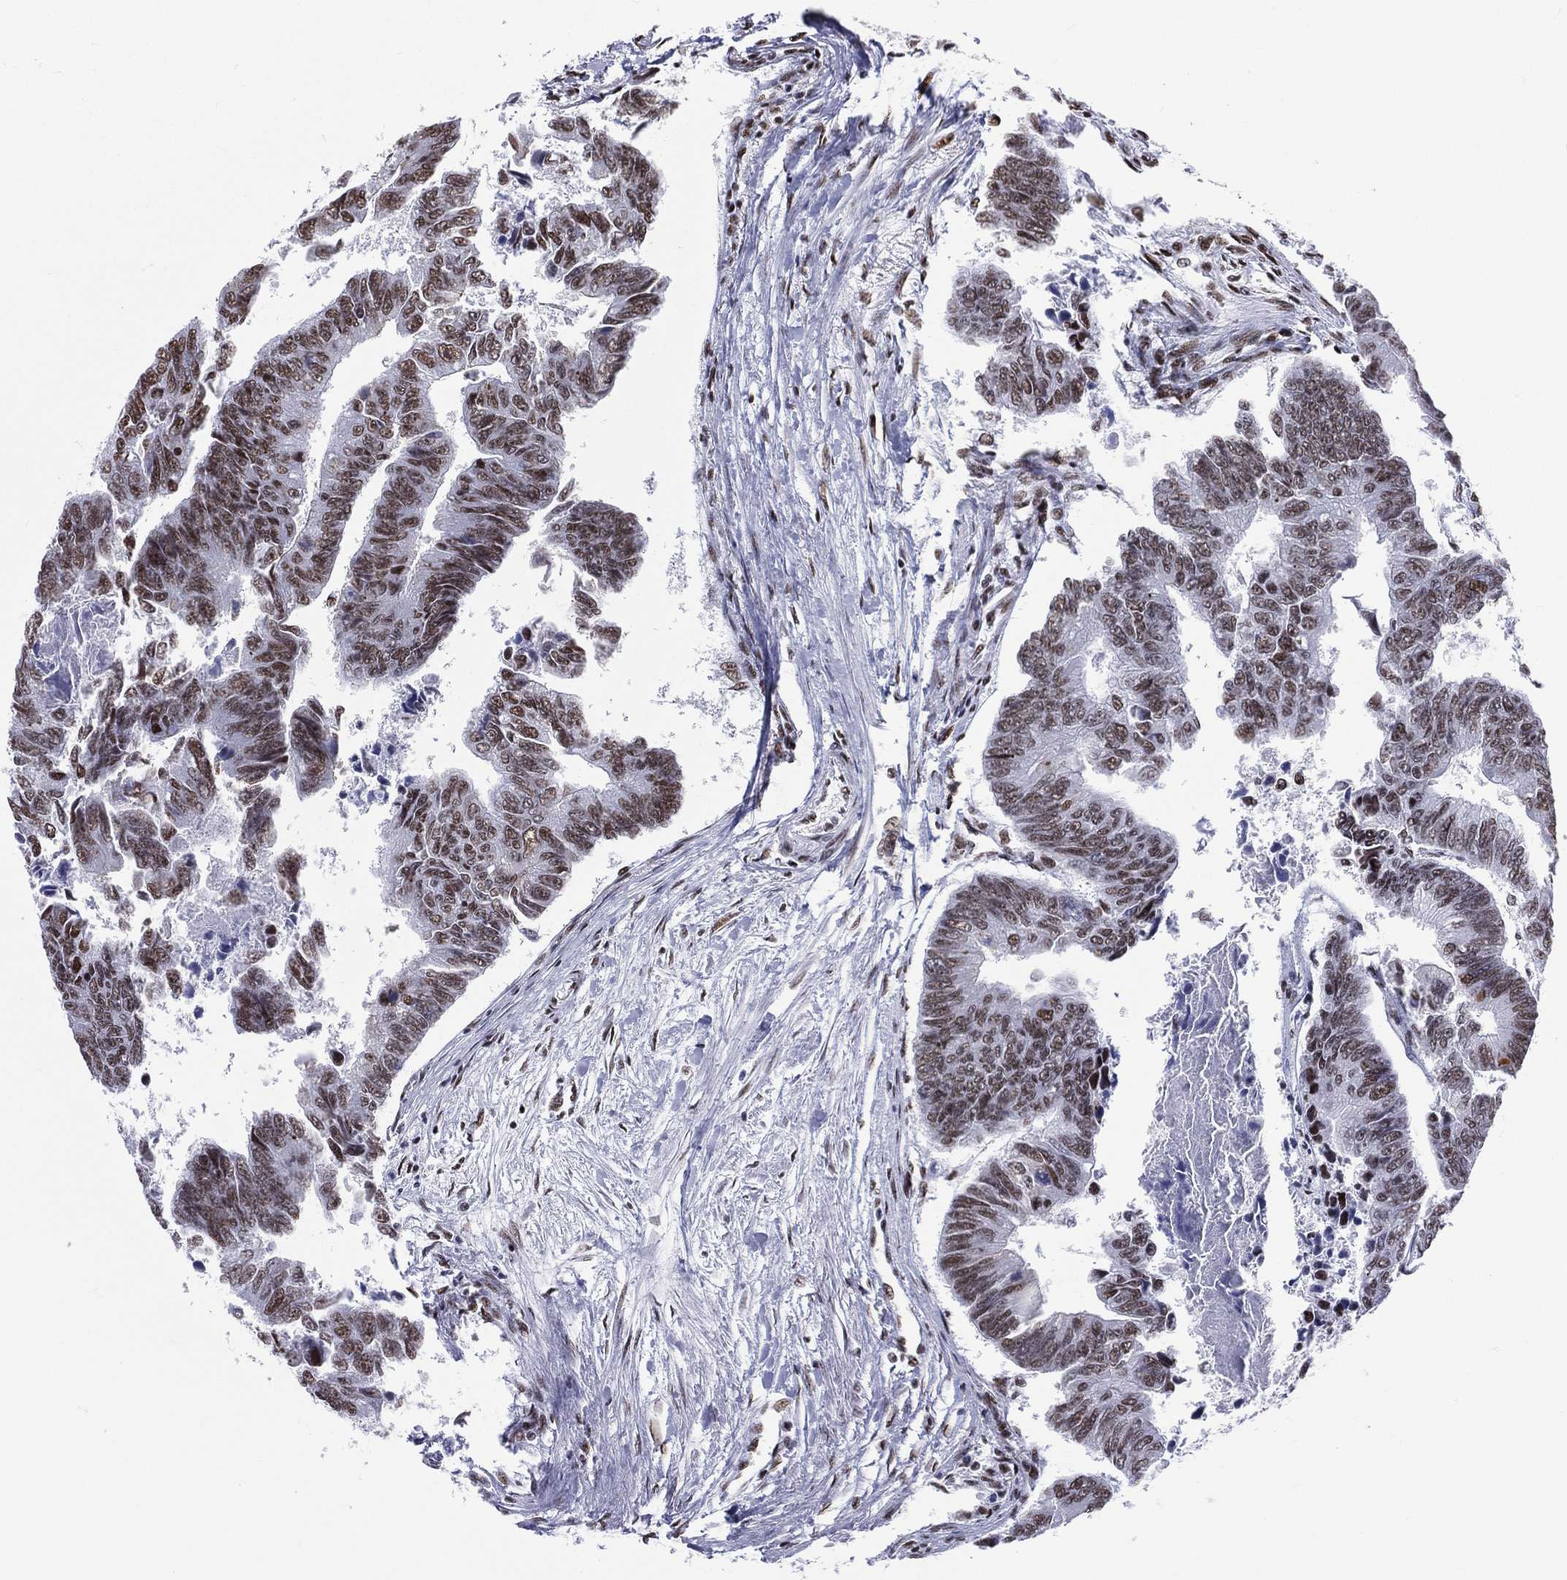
{"staining": {"intensity": "moderate", "quantity": ">75%", "location": "nuclear"}, "tissue": "colorectal cancer", "cell_type": "Tumor cells", "image_type": "cancer", "snomed": [{"axis": "morphology", "description": "Adenocarcinoma, NOS"}, {"axis": "topography", "description": "Colon"}], "caption": "A micrograph showing moderate nuclear positivity in approximately >75% of tumor cells in adenocarcinoma (colorectal), as visualized by brown immunohistochemical staining.", "gene": "ZNF7", "patient": {"sex": "female", "age": 65}}